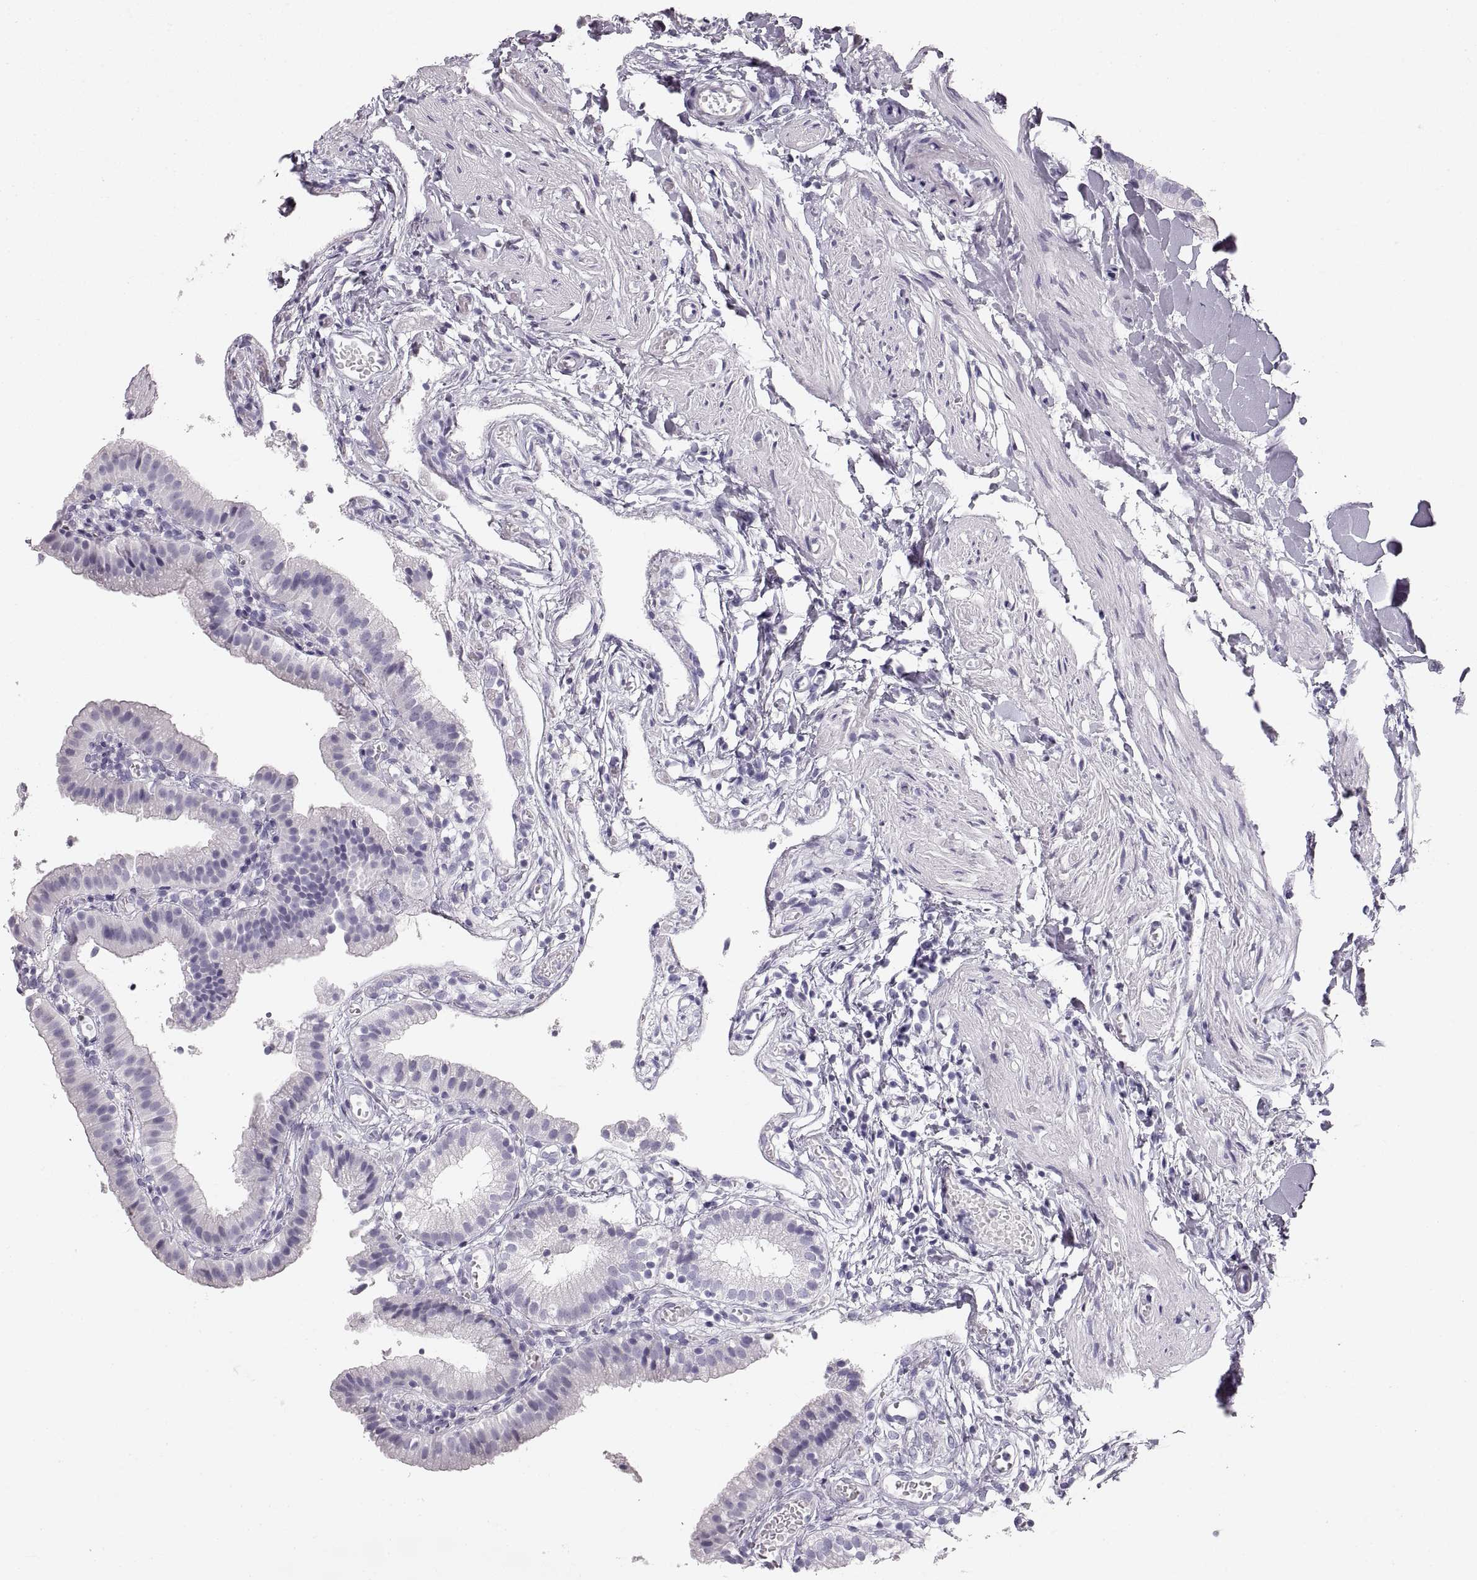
{"staining": {"intensity": "negative", "quantity": "none", "location": "none"}, "tissue": "gallbladder", "cell_type": "Glandular cells", "image_type": "normal", "snomed": [{"axis": "morphology", "description": "Normal tissue, NOS"}, {"axis": "topography", "description": "Gallbladder"}], "caption": "This is an IHC micrograph of unremarkable gallbladder. There is no positivity in glandular cells.", "gene": "CRYAA", "patient": {"sex": "female", "age": 47}}